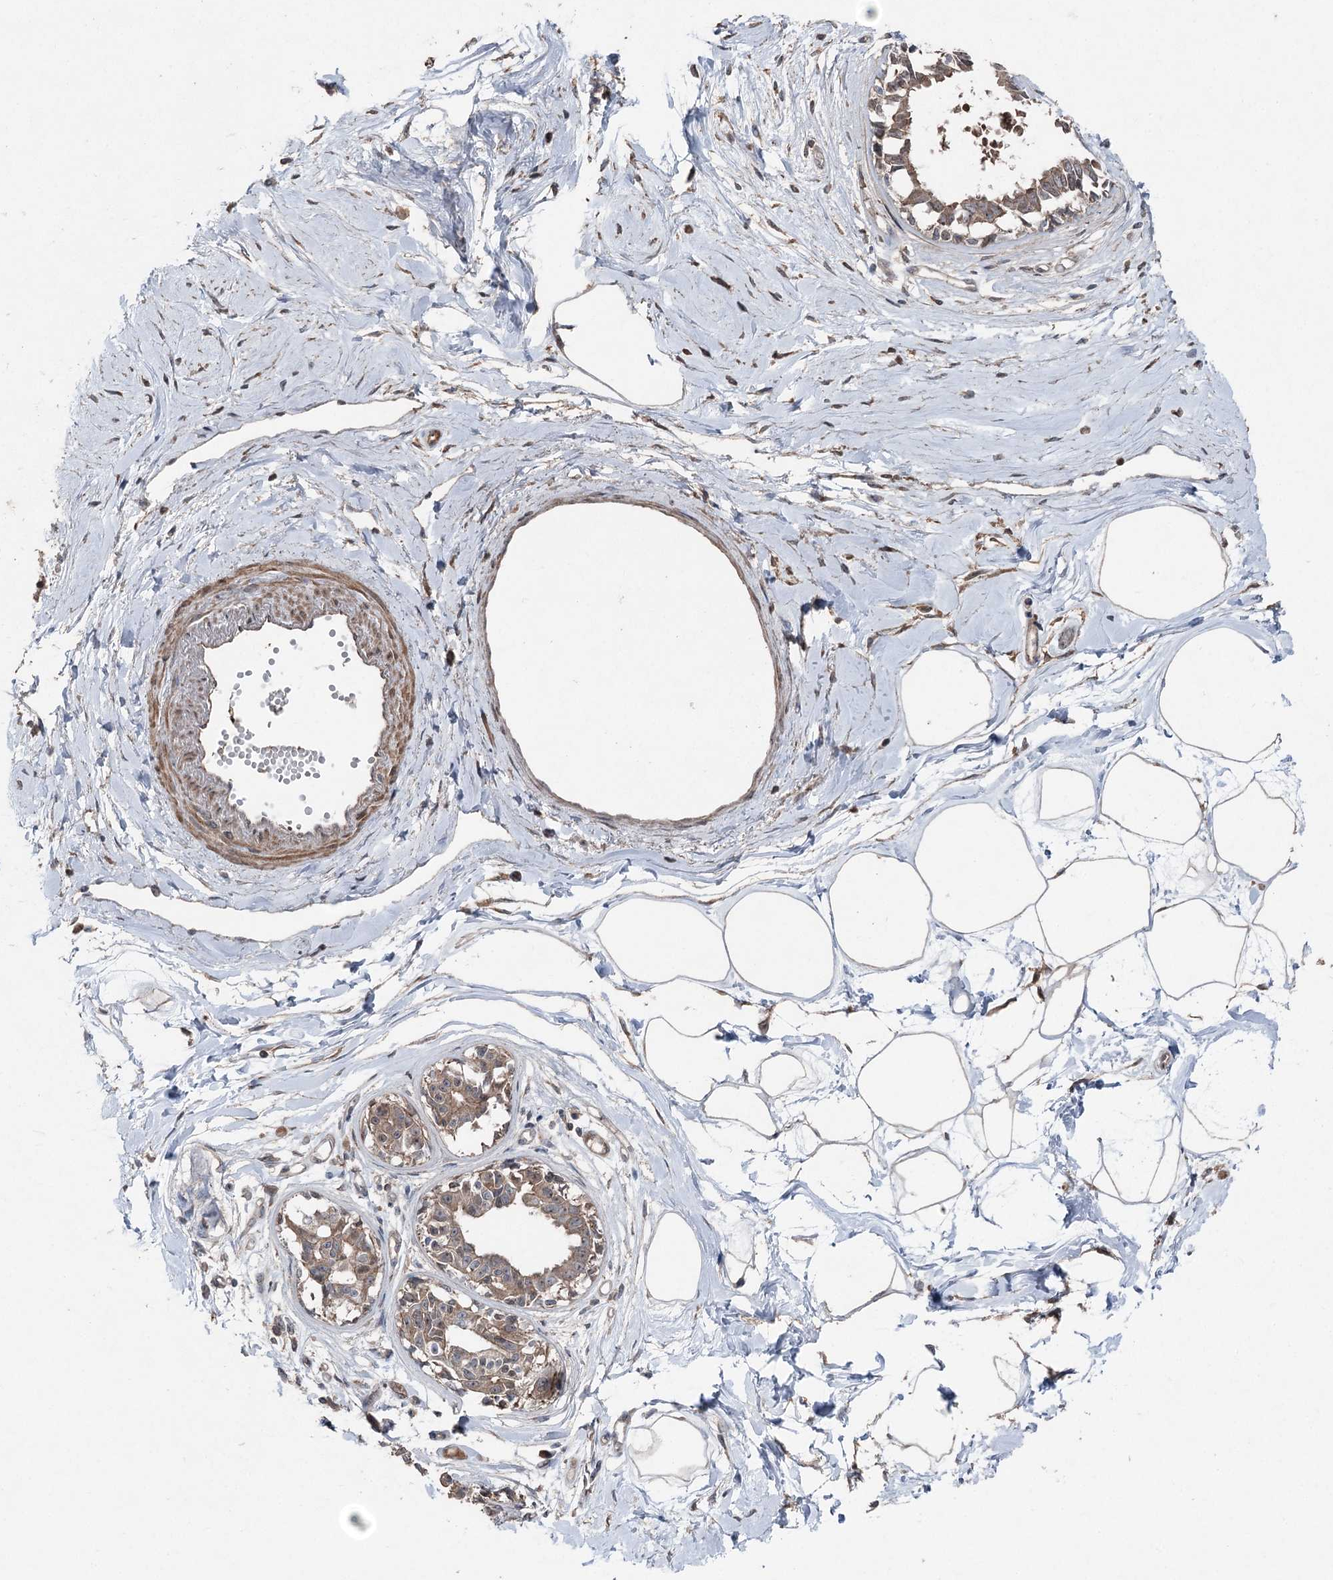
{"staining": {"intensity": "moderate", "quantity": "<25%", "location": "cytoplasmic/membranous"}, "tissue": "breast", "cell_type": "Adipocytes", "image_type": "normal", "snomed": [{"axis": "morphology", "description": "Normal tissue, NOS"}, {"axis": "topography", "description": "Breast"}], "caption": "Immunohistochemistry histopathology image of benign breast: breast stained using immunohistochemistry demonstrates low levels of moderate protein expression localized specifically in the cytoplasmic/membranous of adipocytes, appearing as a cytoplasmic/membranous brown color.", "gene": "MAPK8IP2", "patient": {"sex": "female", "age": 45}}